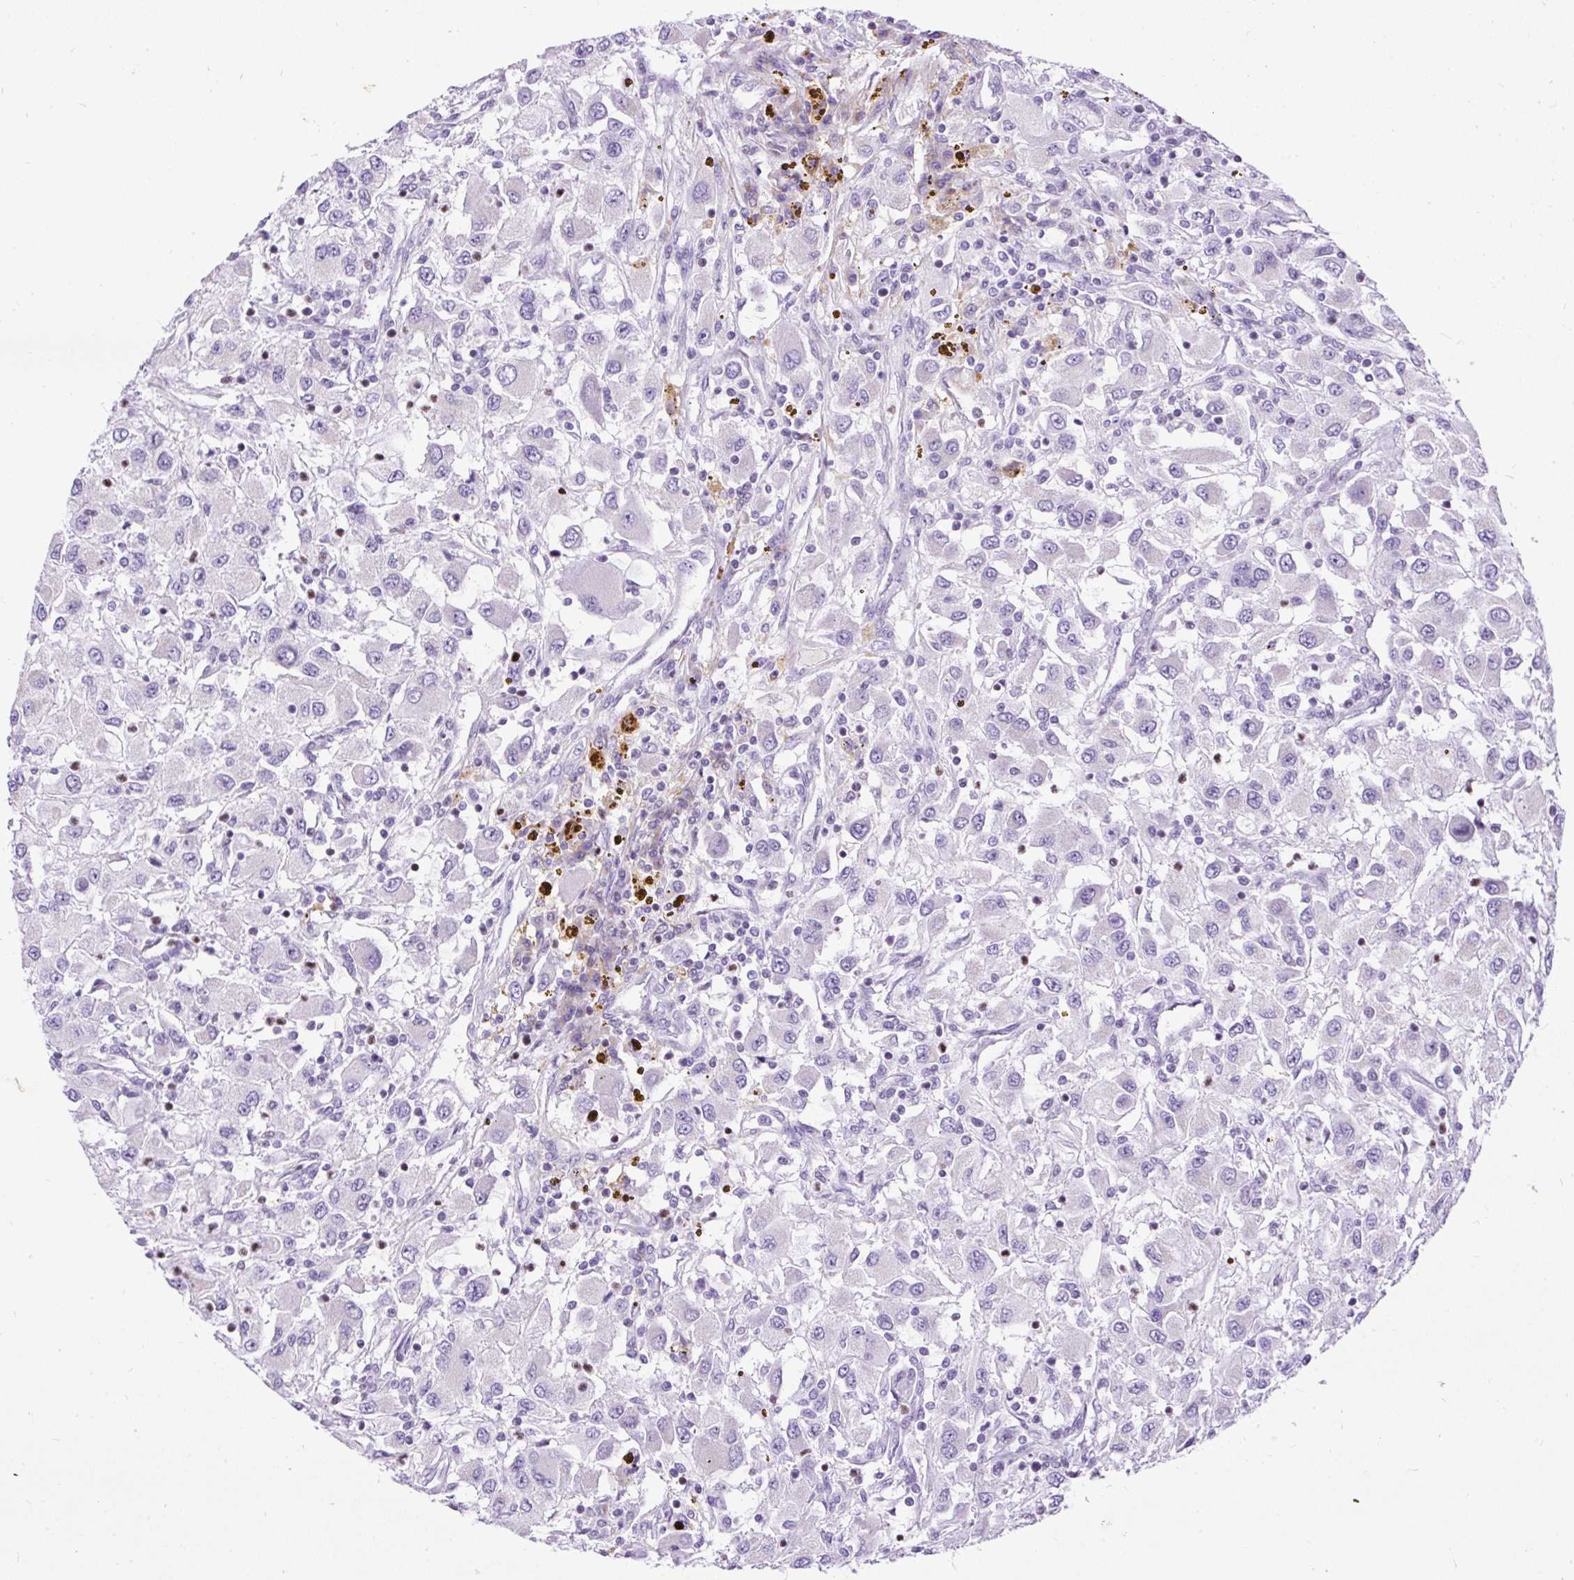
{"staining": {"intensity": "negative", "quantity": "none", "location": "none"}, "tissue": "renal cancer", "cell_type": "Tumor cells", "image_type": "cancer", "snomed": [{"axis": "morphology", "description": "Adenocarcinoma, NOS"}, {"axis": "topography", "description": "Kidney"}], "caption": "Immunohistochemistry of human adenocarcinoma (renal) reveals no staining in tumor cells.", "gene": "SPC24", "patient": {"sex": "female", "age": 67}}